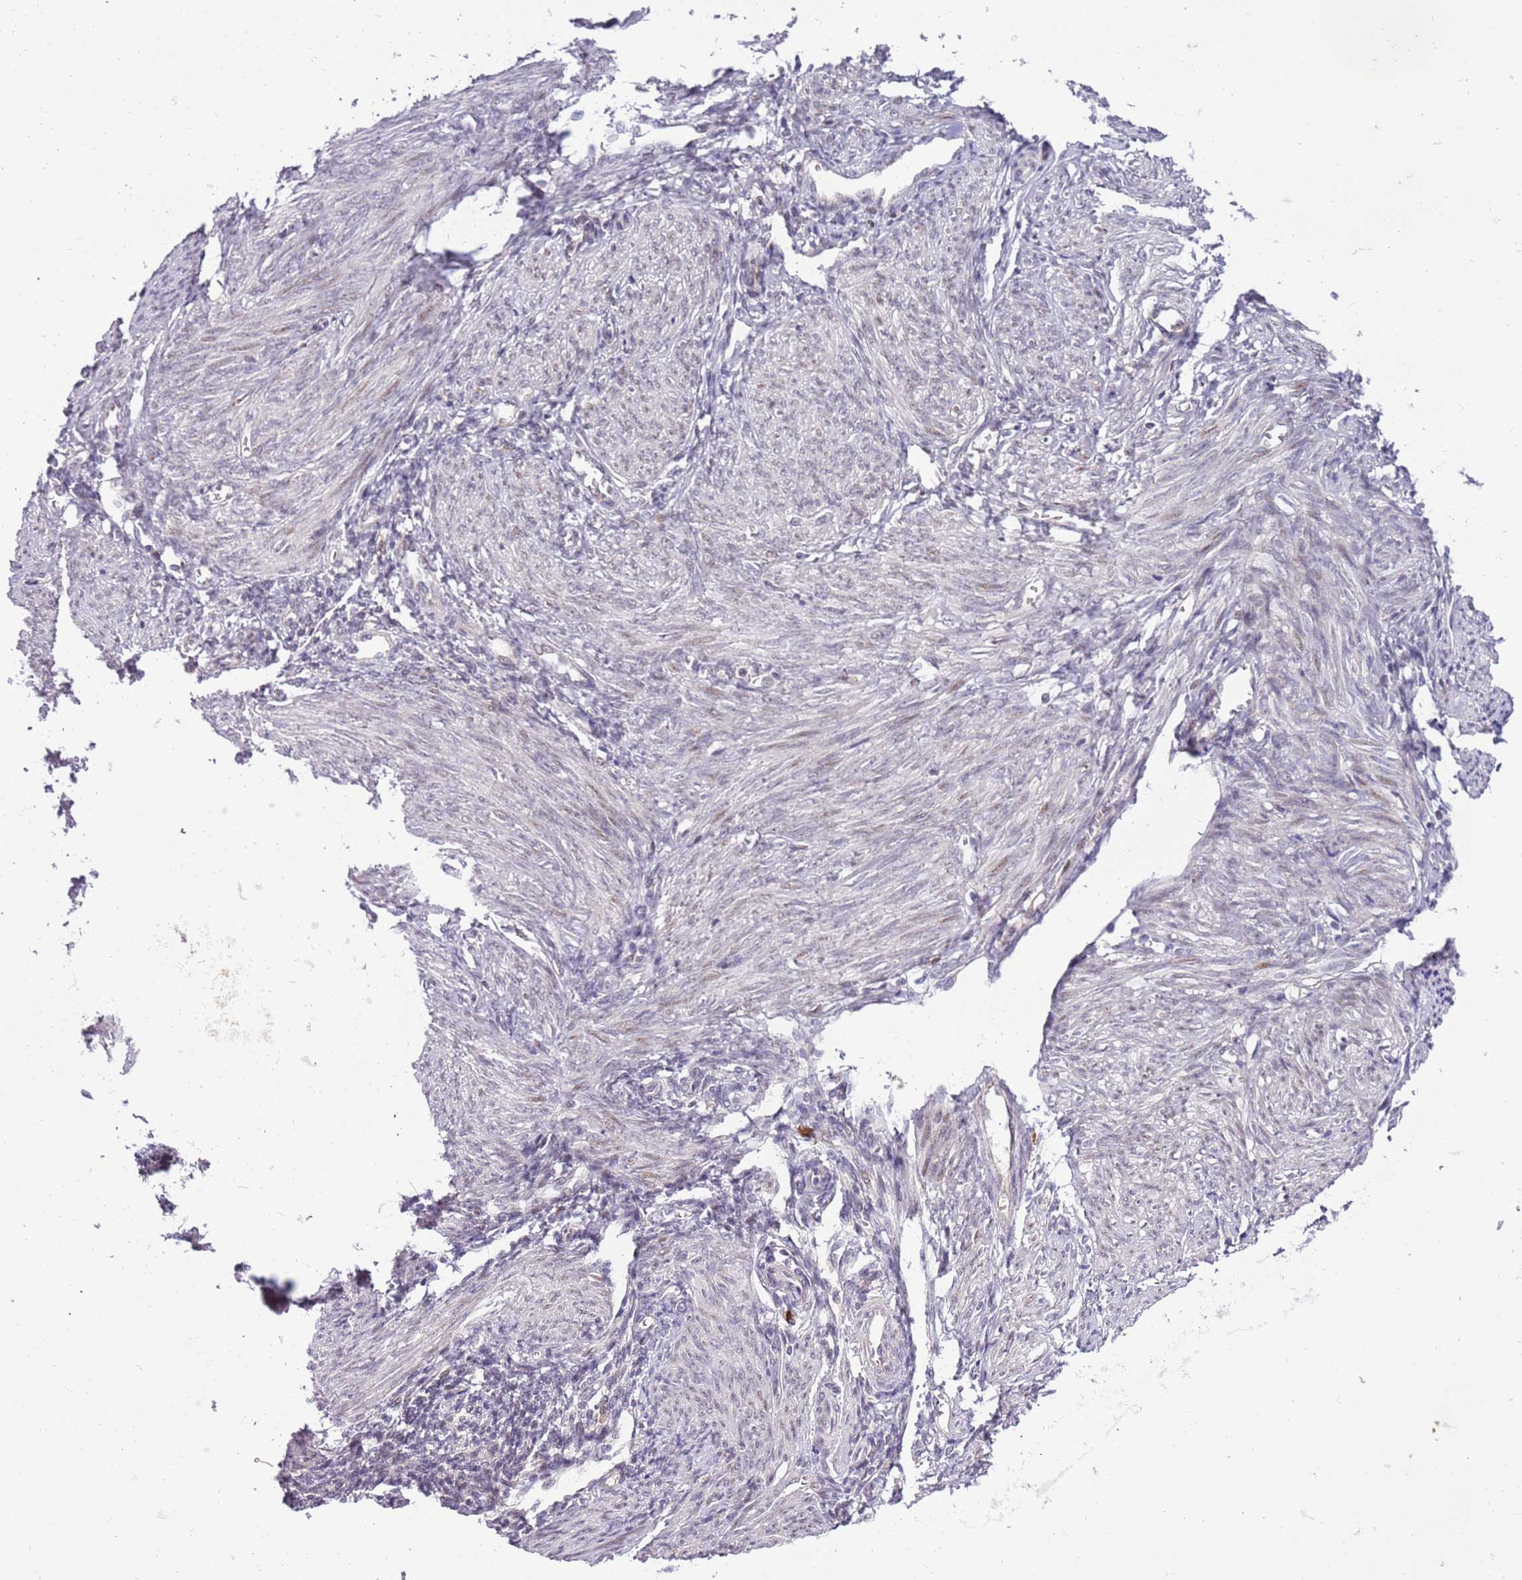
{"staining": {"intensity": "negative", "quantity": "none", "location": "none"}, "tissue": "endometrium", "cell_type": "Cells in endometrial stroma", "image_type": "normal", "snomed": [{"axis": "morphology", "description": "Normal tissue, NOS"}, {"axis": "topography", "description": "Uterus"}, {"axis": "topography", "description": "Endometrium"}], "caption": "Endometrium was stained to show a protein in brown. There is no significant staining in cells in endometrial stroma.", "gene": "MAGEF1", "patient": {"sex": "female", "age": 48}}